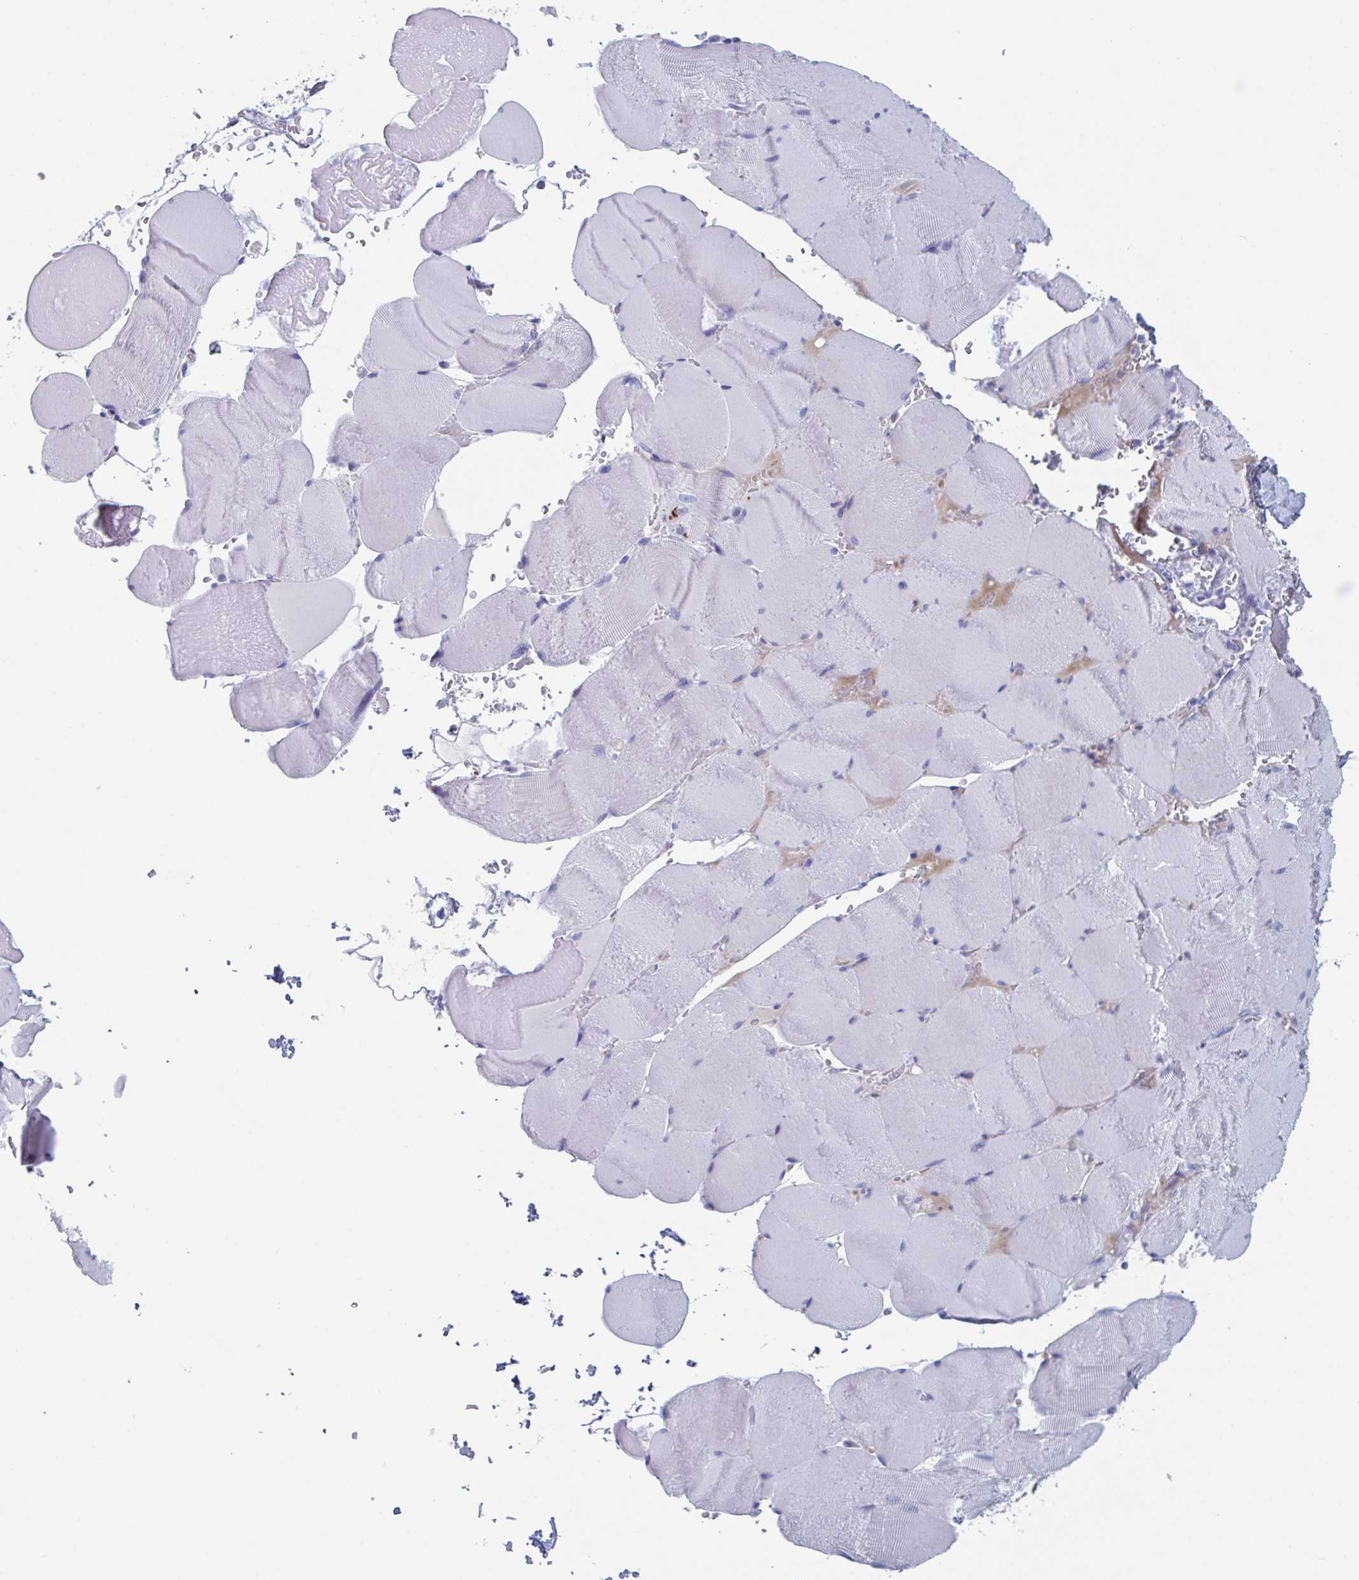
{"staining": {"intensity": "negative", "quantity": "none", "location": "none"}, "tissue": "skeletal muscle", "cell_type": "Myocytes", "image_type": "normal", "snomed": [{"axis": "morphology", "description": "Normal tissue, NOS"}, {"axis": "topography", "description": "Skeletal muscle"}, {"axis": "topography", "description": "Head-Neck"}], "caption": "IHC photomicrograph of unremarkable human skeletal muscle stained for a protein (brown), which demonstrates no staining in myocytes. (Immunohistochemistry, brightfield microscopy, high magnification).", "gene": "NT5C3B", "patient": {"sex": "male", "age": 66}}